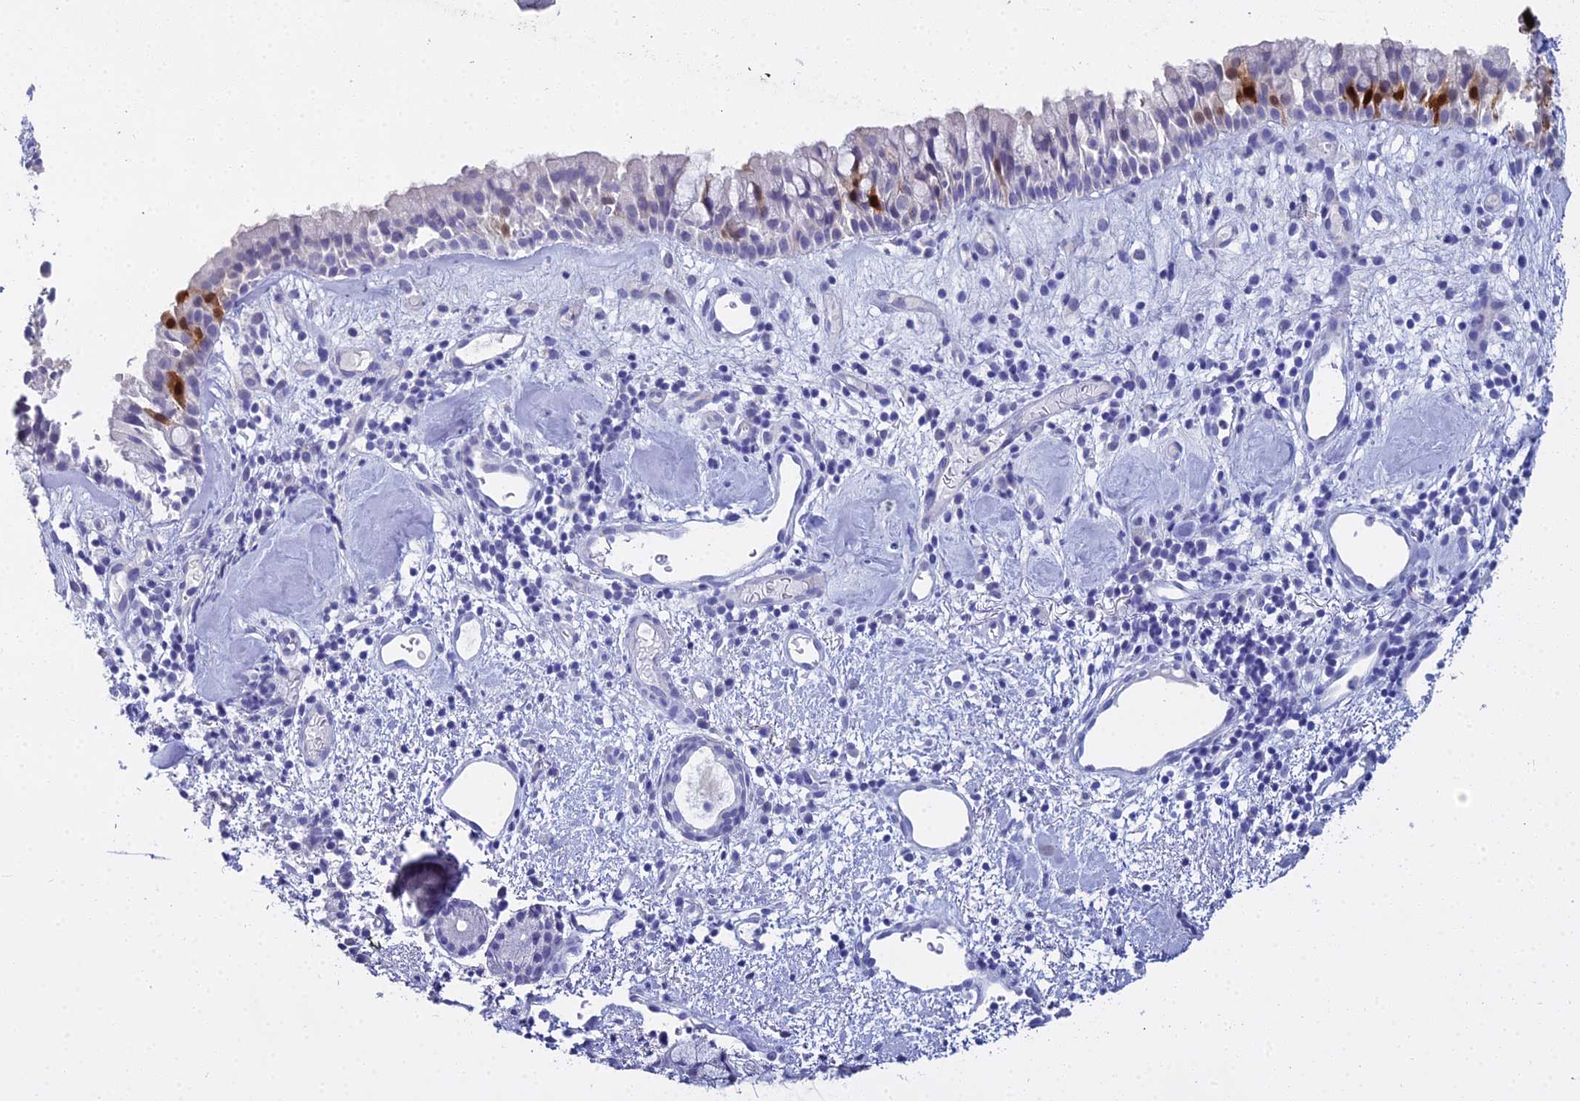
{"staining": {"intensity": "strong", "quantity": "<25%", "location": "cytoplasmic/membranous,nuclear"}, "tissue": "nasopharynx", "cell_type": "Respiratory epithelial cells", "image_type": "normal", "snomed": [{"axis": "morphology", "description": "Normal tissue, NOS"}, {"axis": "topography", "description": "Nasopharynx"}], "caption": "Protein analysis of unremarkable nasopharynx demonstrates strong cytoplasmic/membranous,nuclear staining in approximately <25% of respiratory epithelial cells. (DAB = brown stain, brightfield microscopy at high magnification).", "gene": "S100A7", "patient": {"sex": "male", "age": 82}}